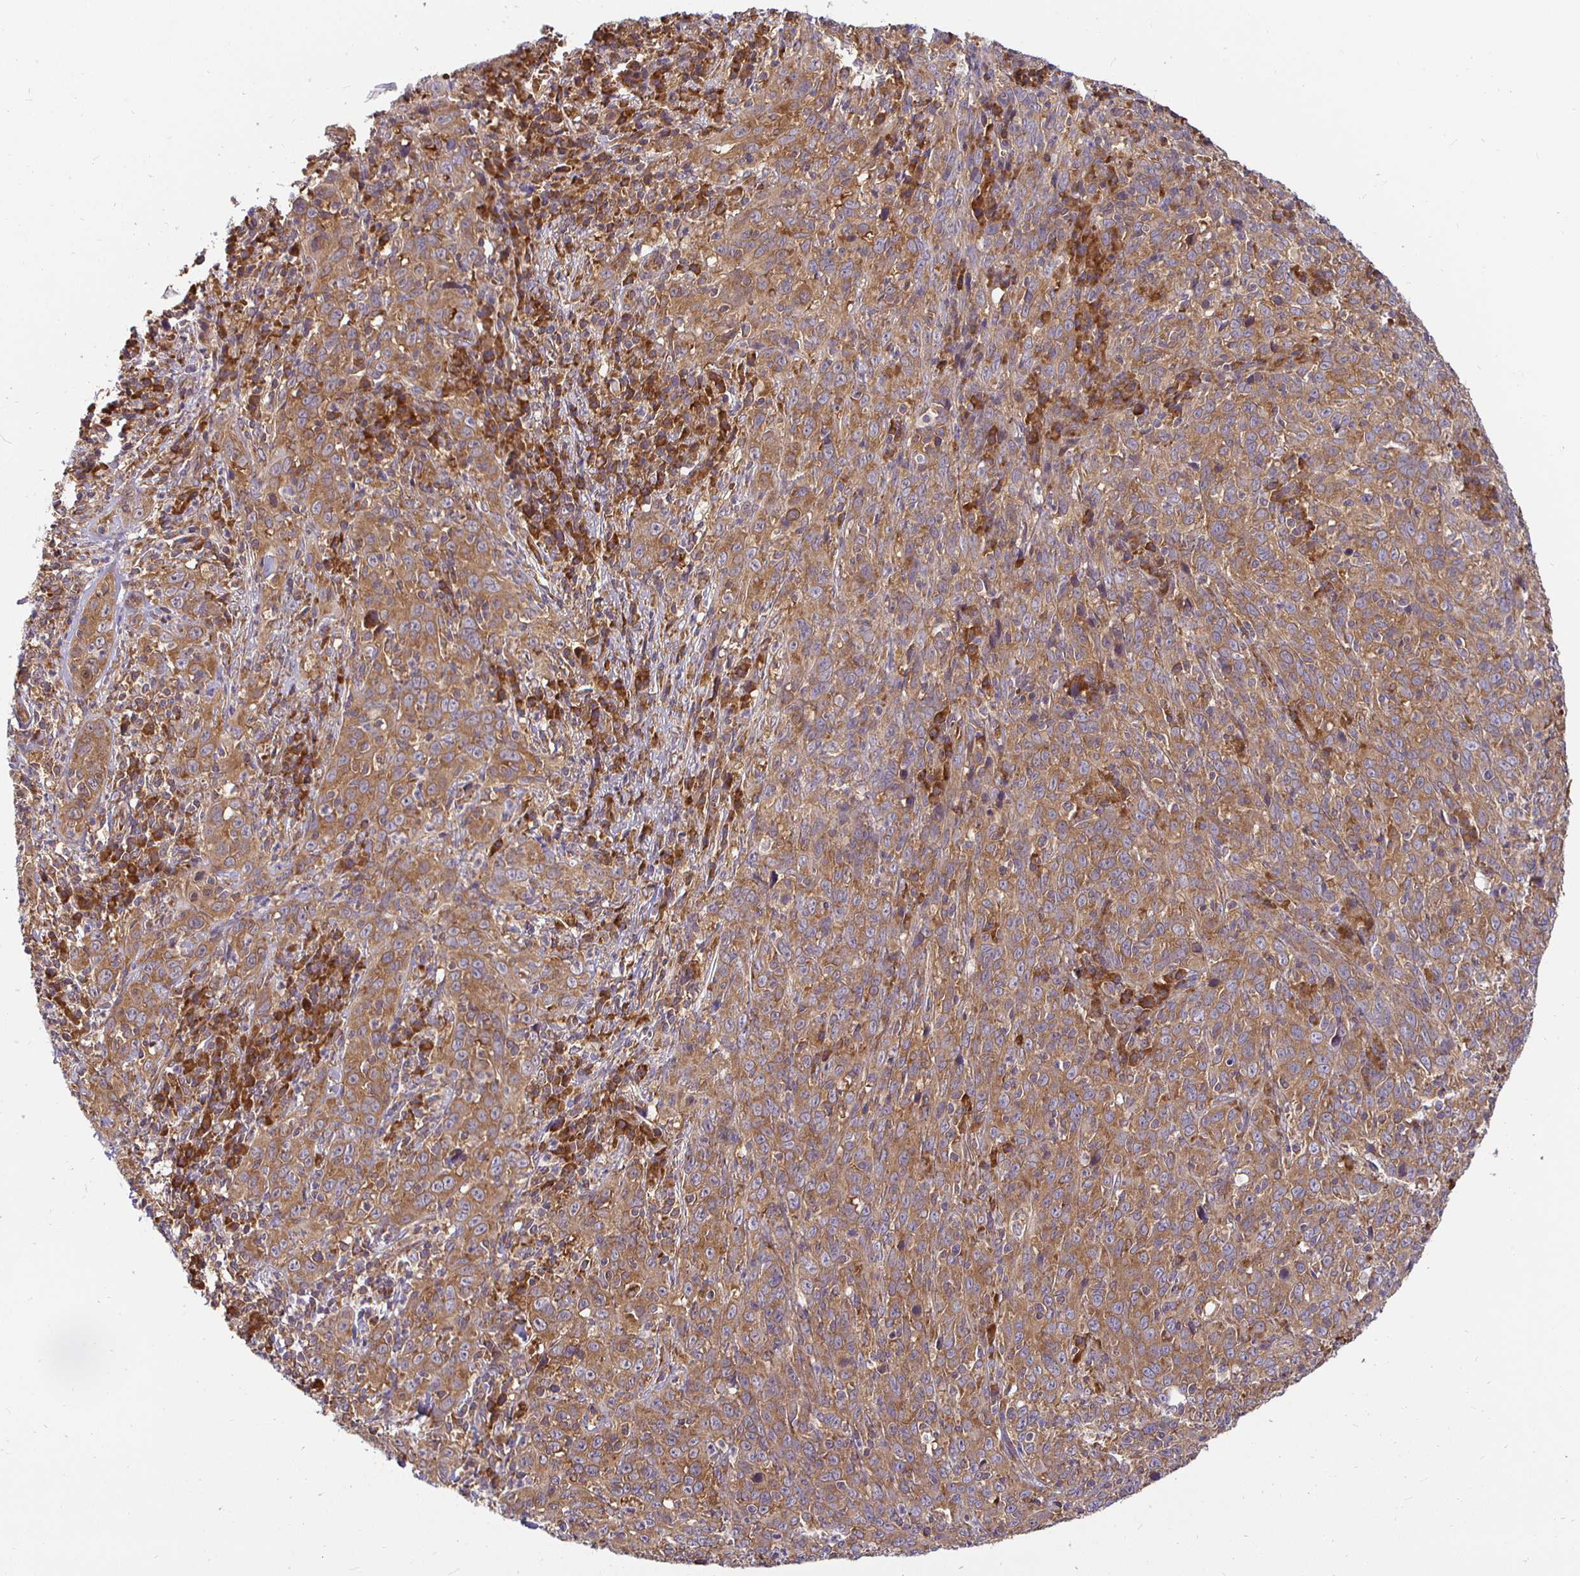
{"staining": {"intensity": "moderate", "quantity": ">75%", "location": "cytoplasmic/membranous"}, "tissue": "cervical cancer", "cell_type": "Tumor cells", "image_type": "cancer", "snomed": [{"axis": "morphology", "description": "Squamous cell carcinoma, NOS"}, {"axis": "topography", "description": "Cervix"}], "caption": "Protein positivity by immunohistochemistry demonstrates moderate cytoplasmic/membranous expression in approximately >75% of tumor cells in squamous cell carcinoma (cervical).", "gene": "IRAK1", "patient": {"sex": "female", "age": 46}}